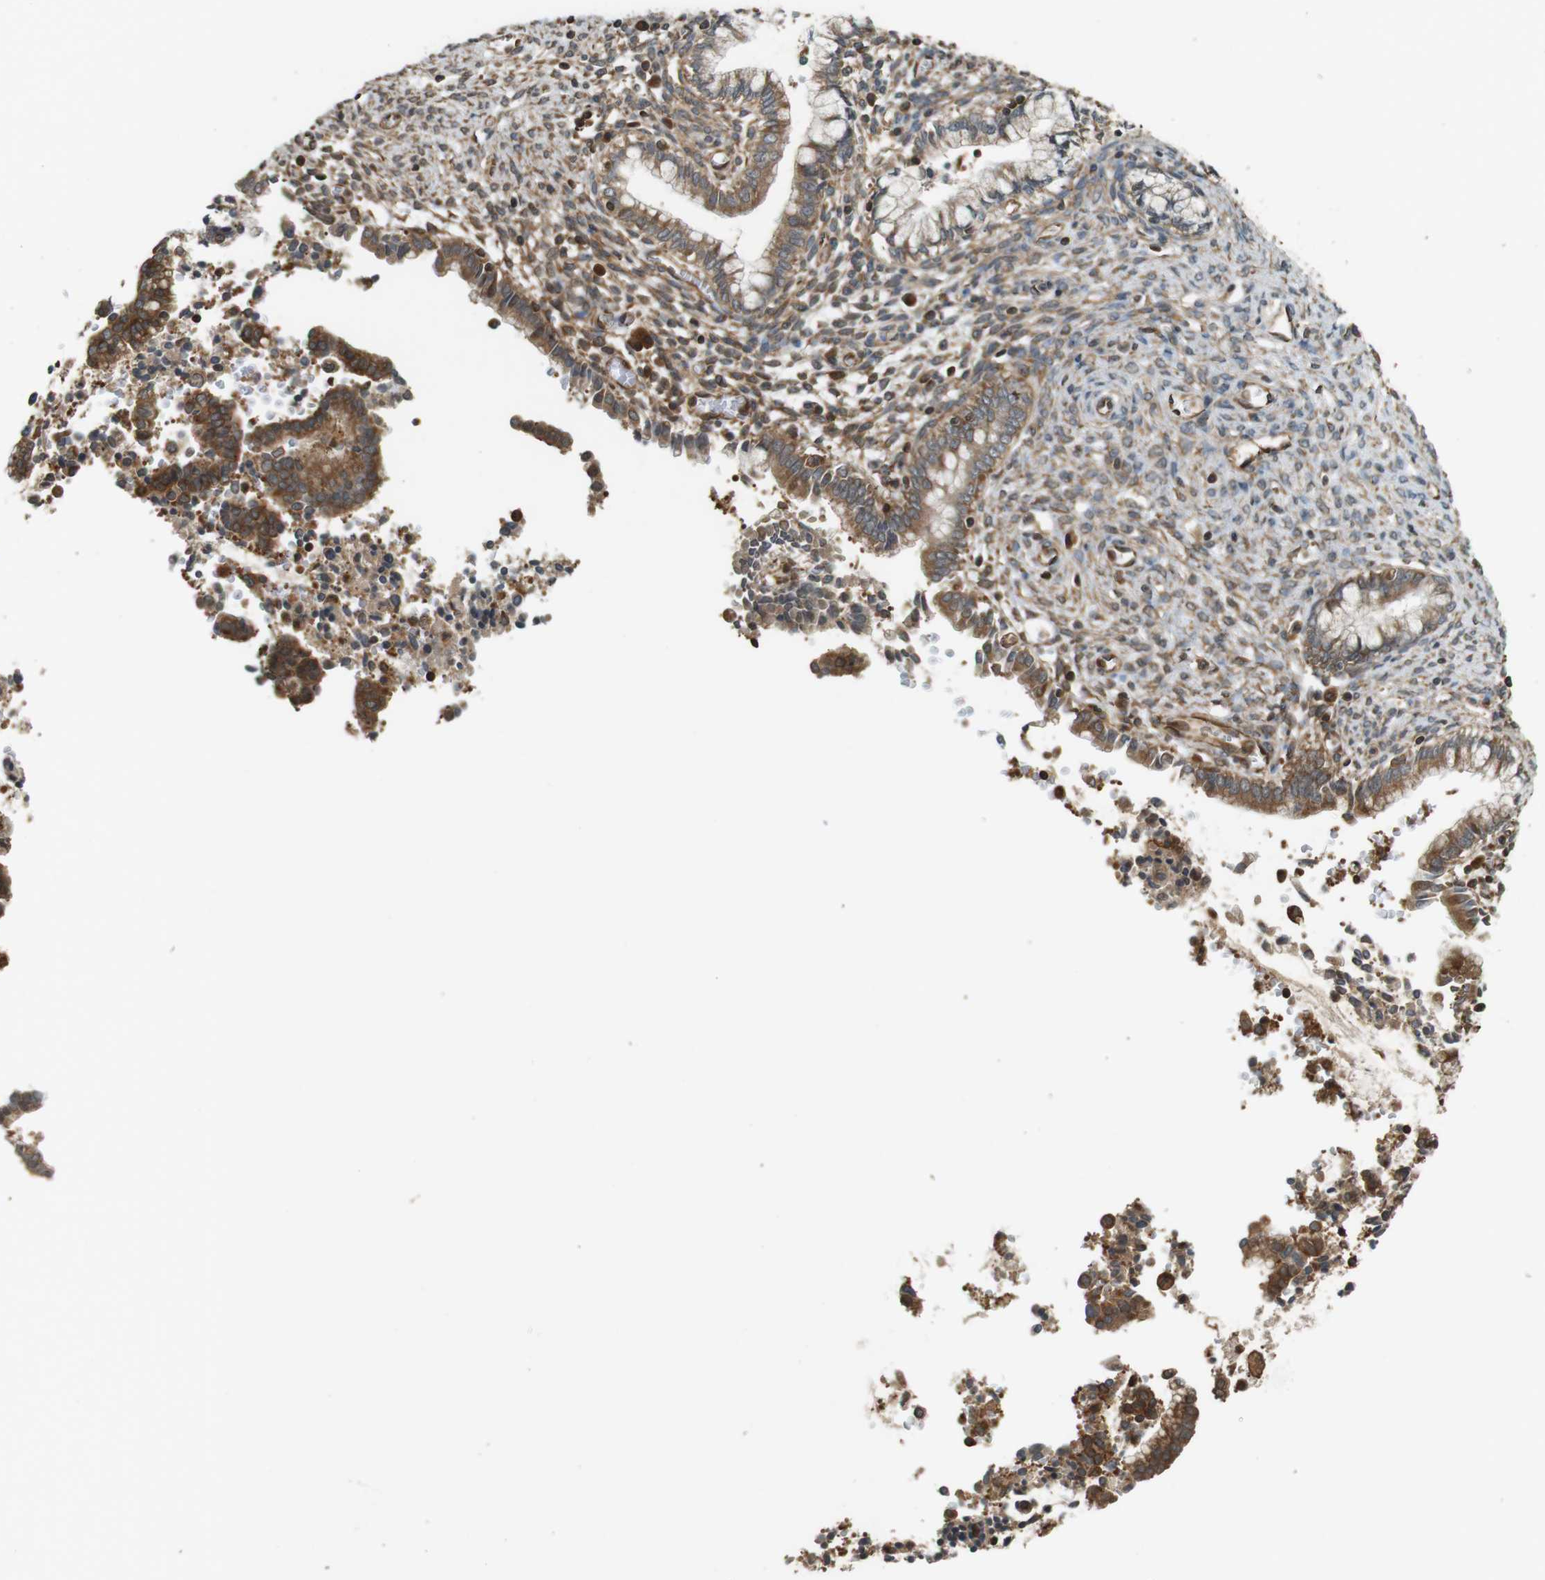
{"staining": {"intensity": "moderate", "quantity": ">75%", "location": "cytoplasmic/membranous"}, "tissue": "cervical cancer", "cell_type": "Tumor cells", "image_type": "cancer", "snomed": [{"axis": "morphology", "description": "Adenocarcinoma, NOS"}, {"axis": "topography", "description": "Cervix"}], "caption": "IHC staining of cervical cancer, which reveals medium levels of moderate cytoplasmic/membranous expression in about >75% of tumor cells indicating moderate cytoplasmic/membranous protein positivity. The staining was performed using DAB (brown) for protein detection and nuclei were counterstained in hematoxylin (blue).", "gene": "PA2G4", "patient": {"sex": "female", "age": 44}}